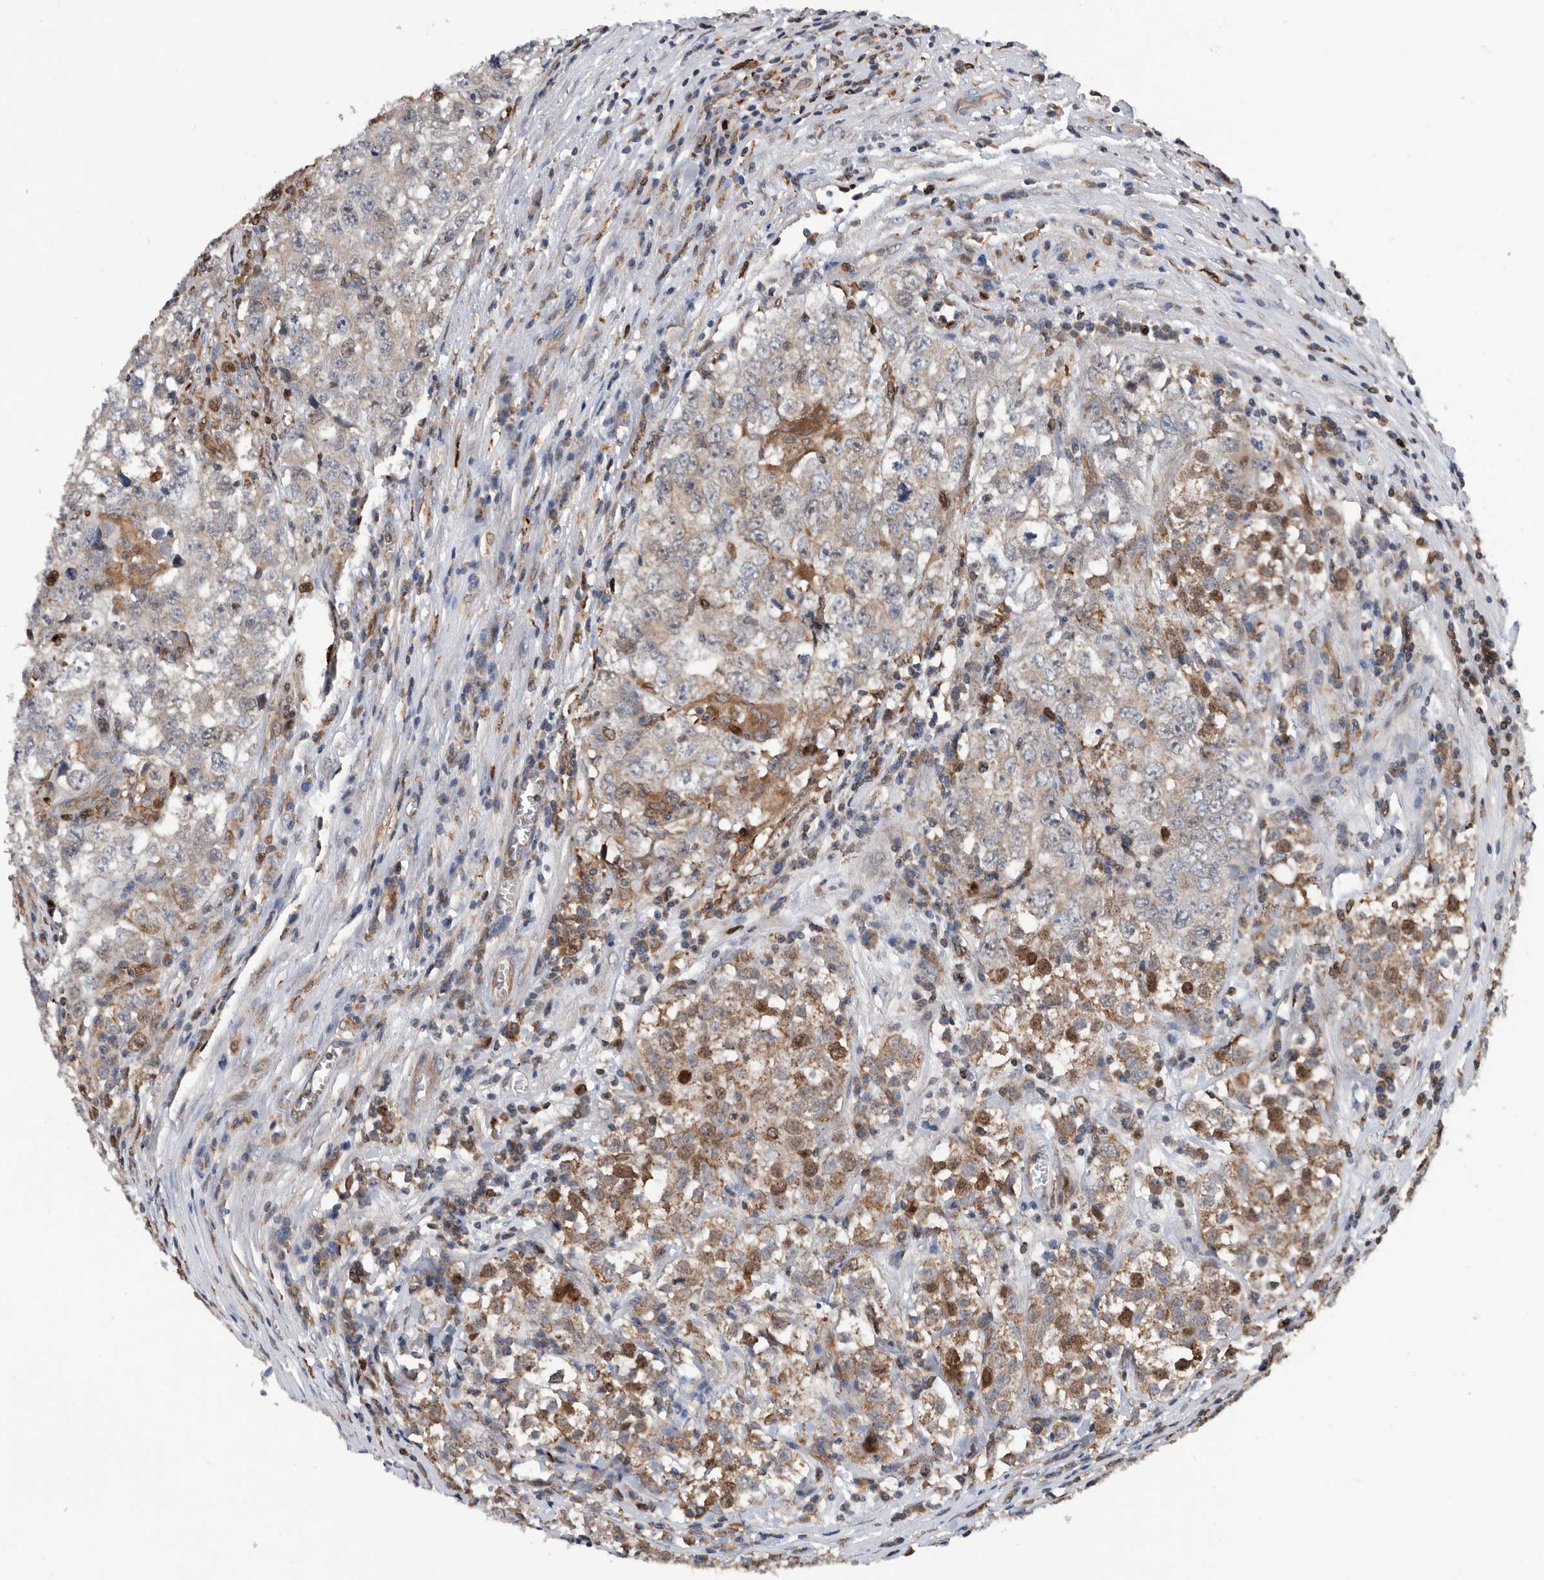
{"staining": {"intensity": "moderate", "quantity": "<25%", "location": "cytoplasmic/membranous,nuclear"}, "tissue": "testis cancer", "cell_type": "Tumor cells", "image_type": "cancer", "snomed": [{"axis": "morphology", "description": "Seminoma, NOS"}, {"axis": "morphology", "description": "Carcinoma, Embryonal, NOS"}, {"axis": "topography", "description": "Testis"}], "caption": "High-power microscopy captured an immunohistochemistry (IHC) micrograph of testis embryonal carcinoma, revealing moderate cytoplasmic/membranous and nuclear expression in about <25% of tumor cells.", "gene": "ATAD2", "patient": {"sex": "male", "age": 43}}